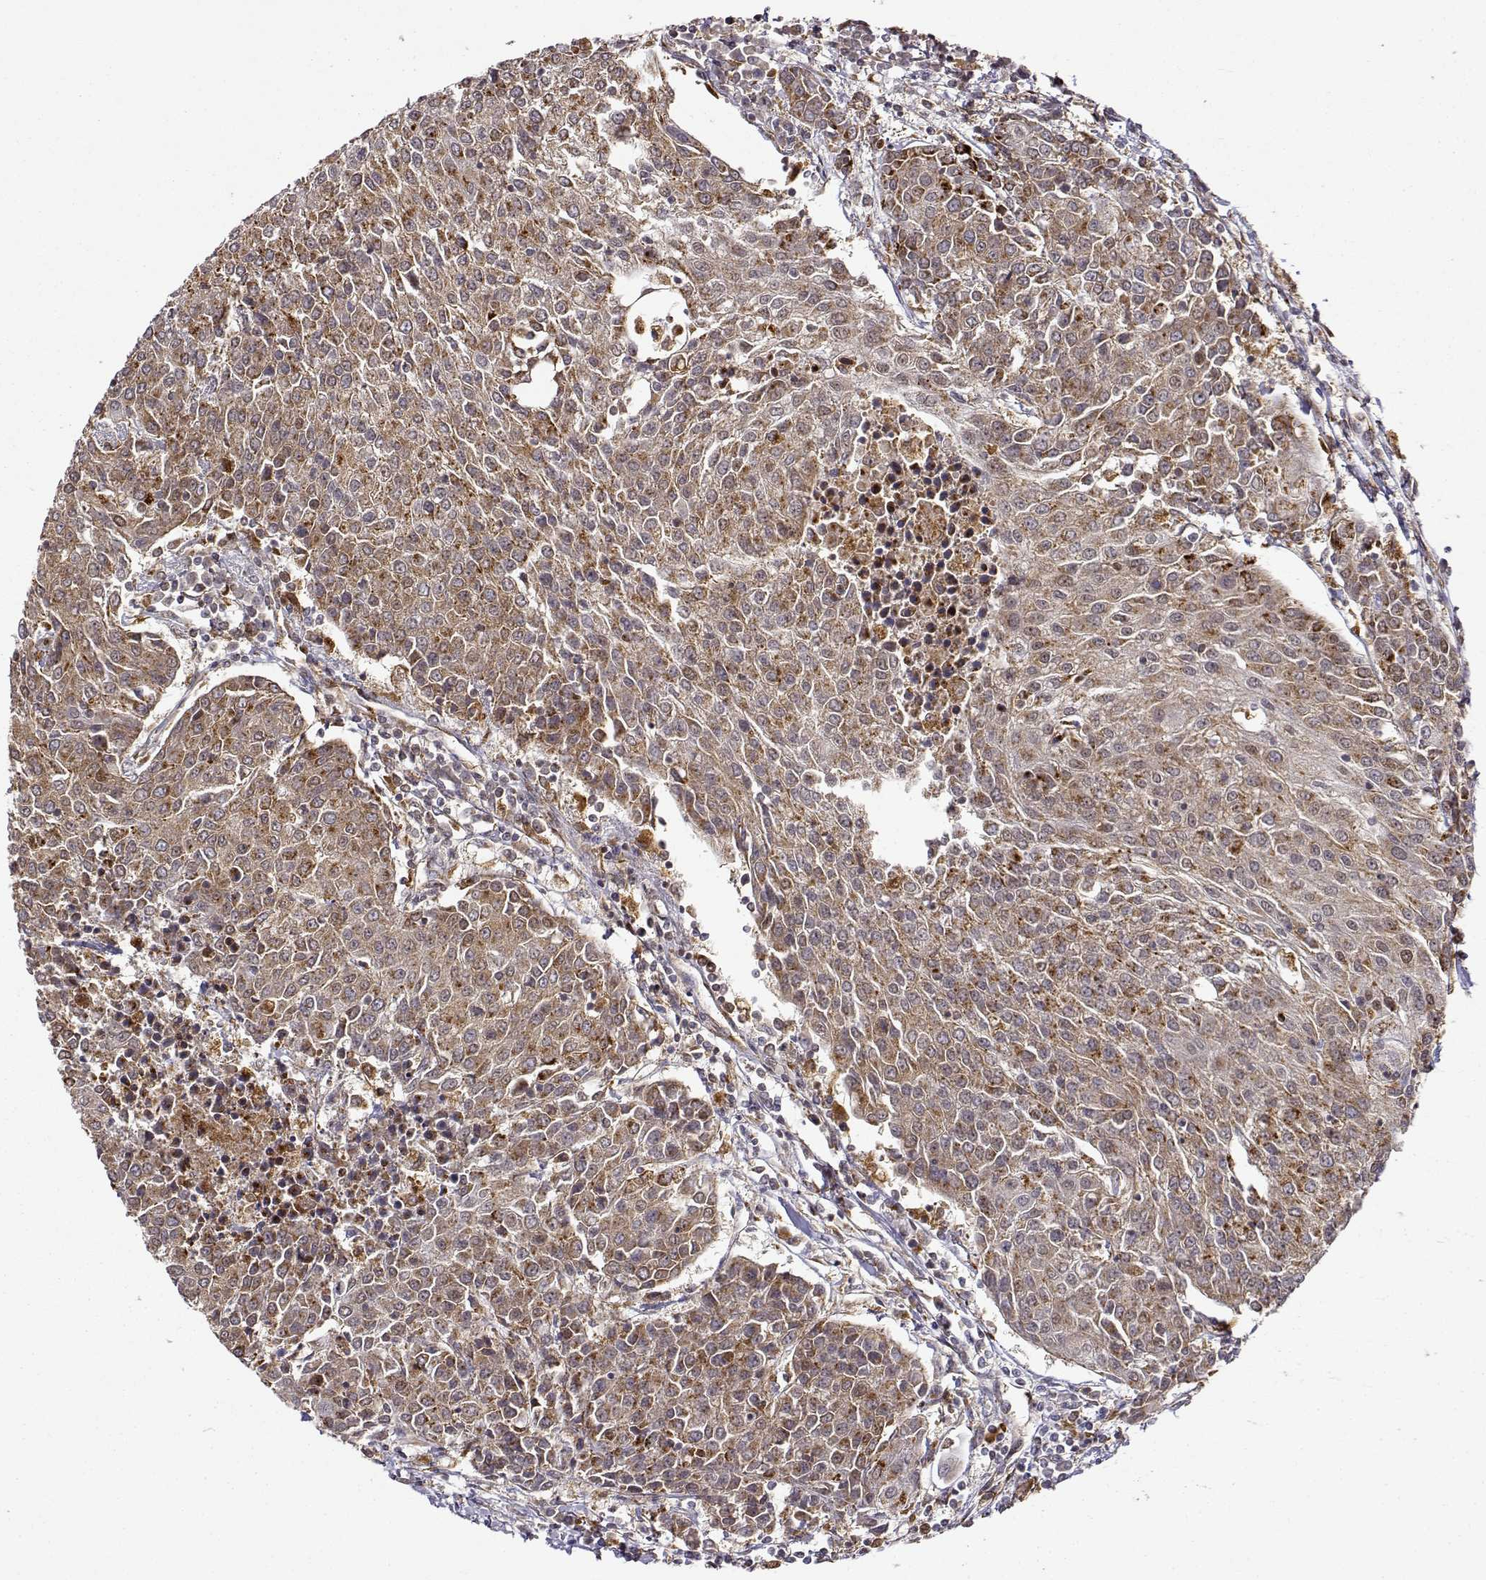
{"staining": {"intensity": "moderate", "quantity": ">75%", "location": "cytoplasmic/membranous"}, "tissue": "urothelial cancer", "cell_type": "Tumor cells", "image_type": "cancer", "snomed": [{"axis": "morphology", "description": "Urothelial carcinoma, High grade"}, {"axis": "topography", "description": "Urinary bladder"}], "caption": "Brown immunohistochemical staining in human urothelial carcinoma (high-grade) exhibits moderate cytoplasmic/membranous expression in about >75% of tumor cells.", "gene": "RNF13", "patient": {"sex": "female", "age": 85}}